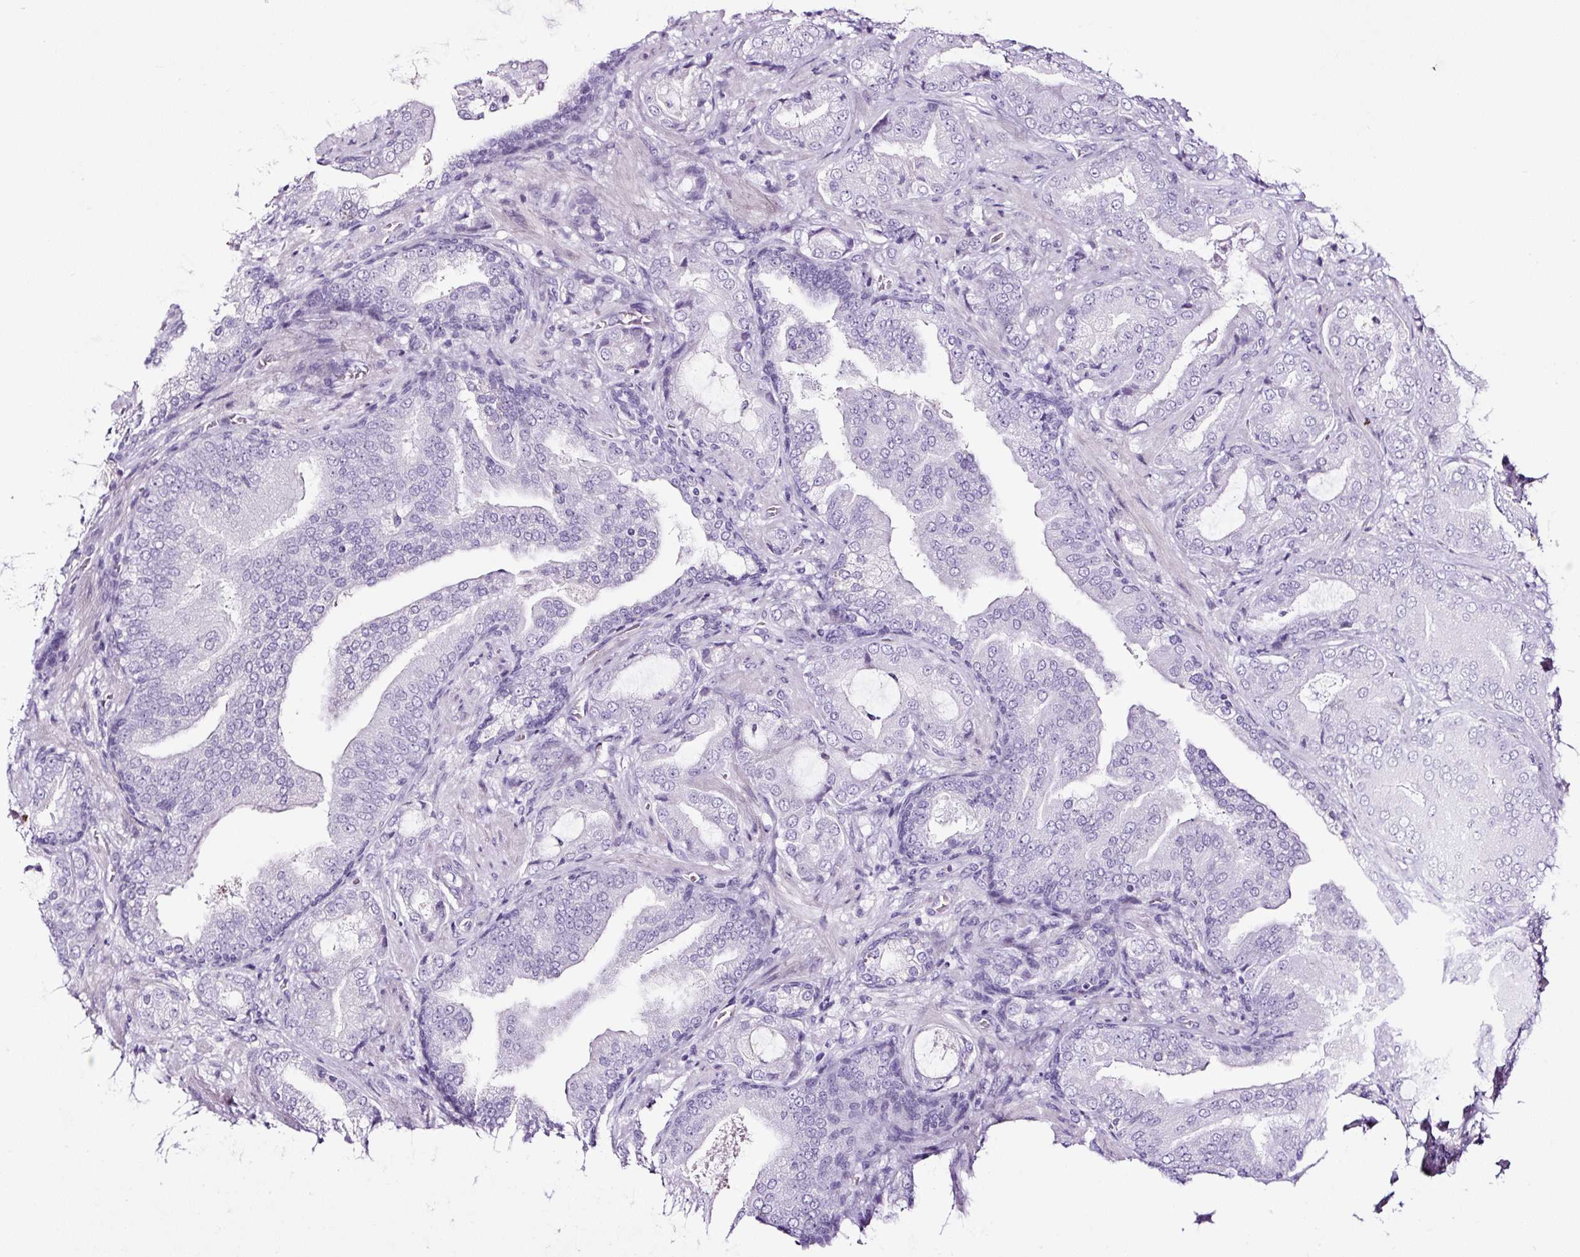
{"staining": {"intensity": "negative", "quantity": "none", "location": "none"}, "tissue": "prostate cancer", "cell_type": "Tumor cells", "image_type": "cancer", "snomed": [{"axis": "morphology", "description": "Adenocarcinoma, High grade"}, {"axis": "topography", "description": "Prostate"}], "caption": "Protein analysis of adenocarcinoma (high-grade) (prostate) displays no significant staining in tumor cells.", "gene": "NPHS2", "patient": {"sex": "male", "age": 68}}